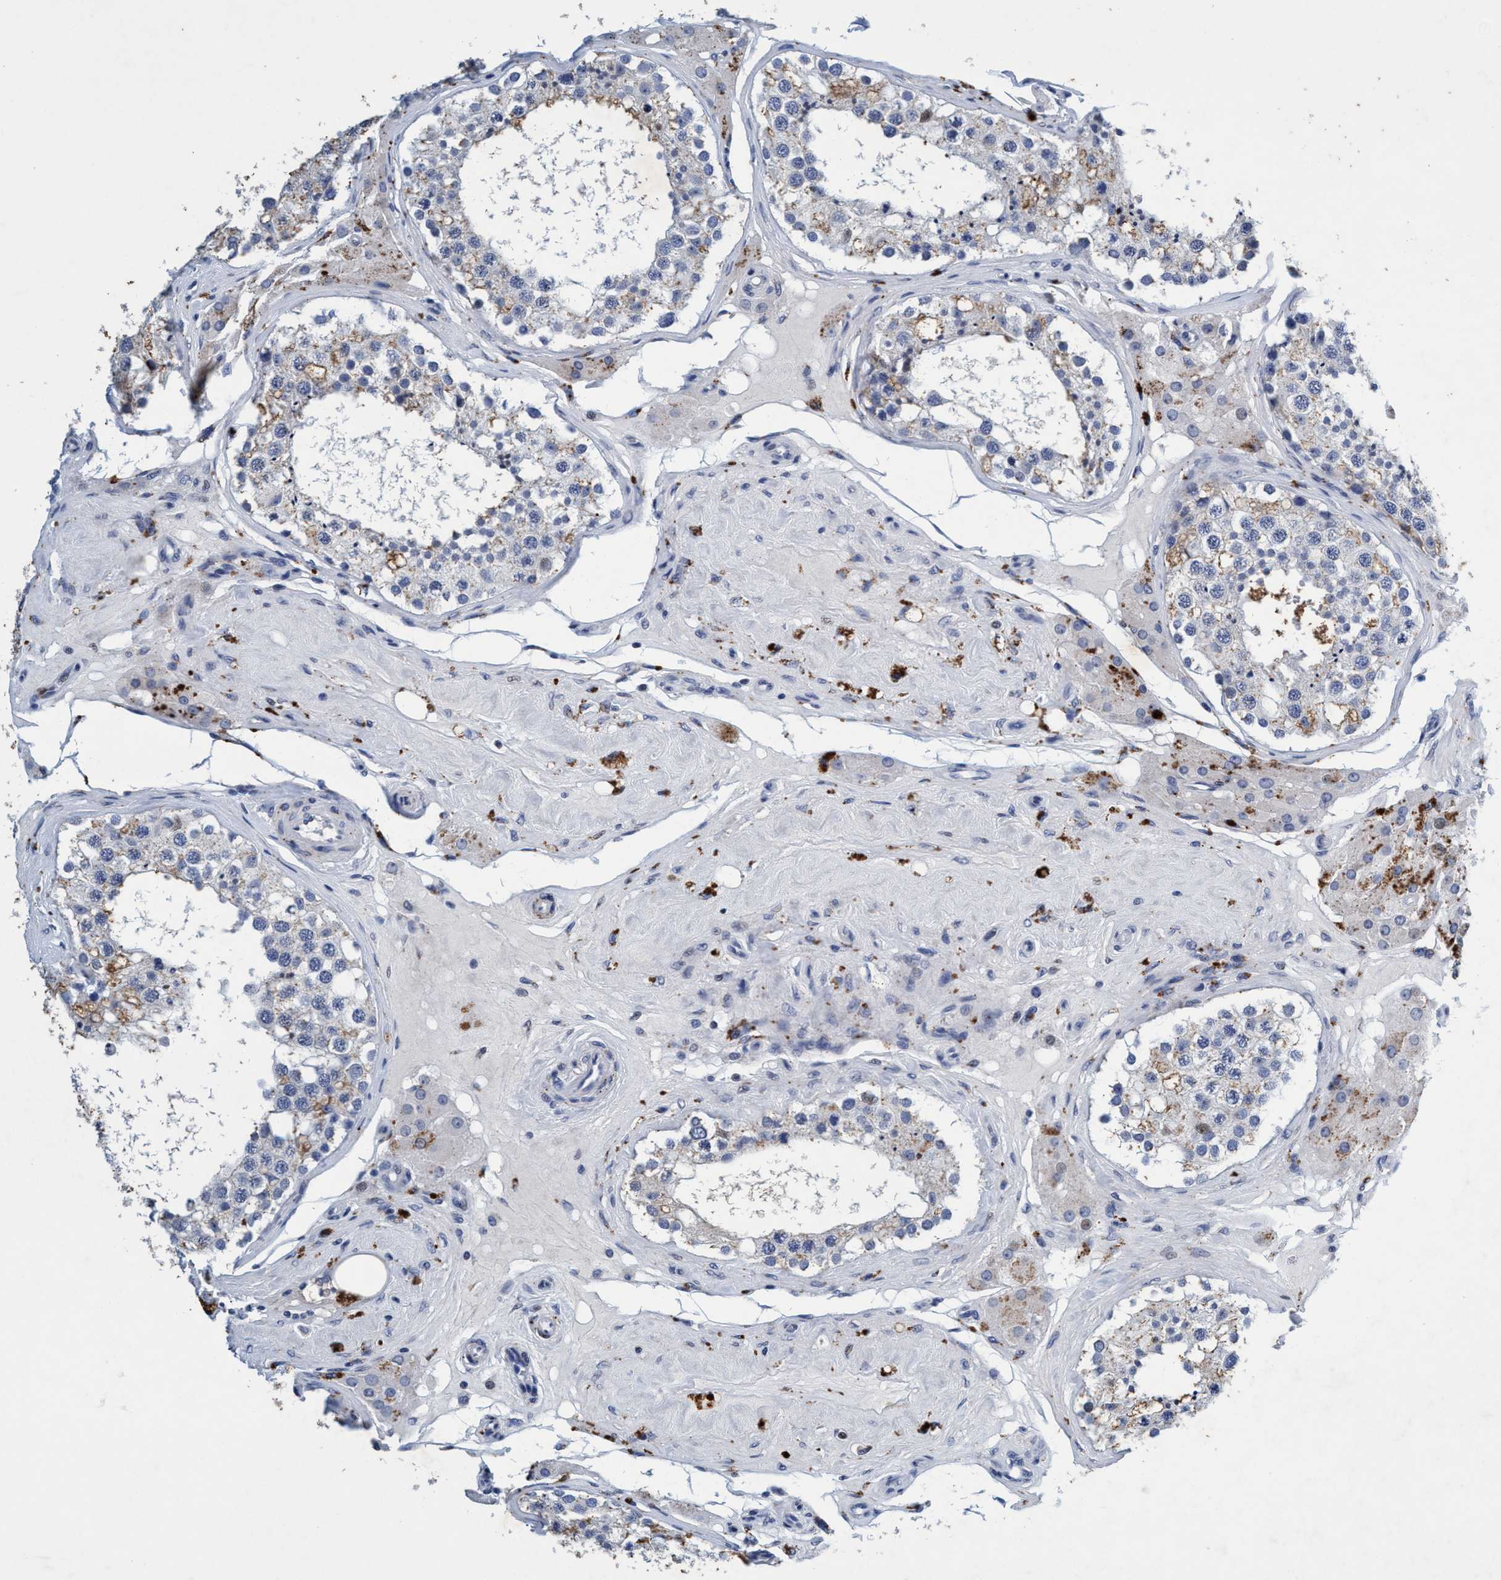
{"staining": {"intensity": "moderate", "quantity": "<25%", "location": "cytoplasmic/membranous"}, "tissue": "testis", "cell_type": "Cells in seminiferous ducts", "image_type": "normal", "snomed": [{"axis": "morphology", "description": "Normal tissue, NOS"}, {"axis": "topography", "description": "Testis"}], "caption": "Protein staining of normal testis demonstrates moderate cytoplasmic/membranous staining in approximately <25% of cells in seminiferous ducts.", "gene": "GRB14", "patient": {"sex": "male", "age": 68}}